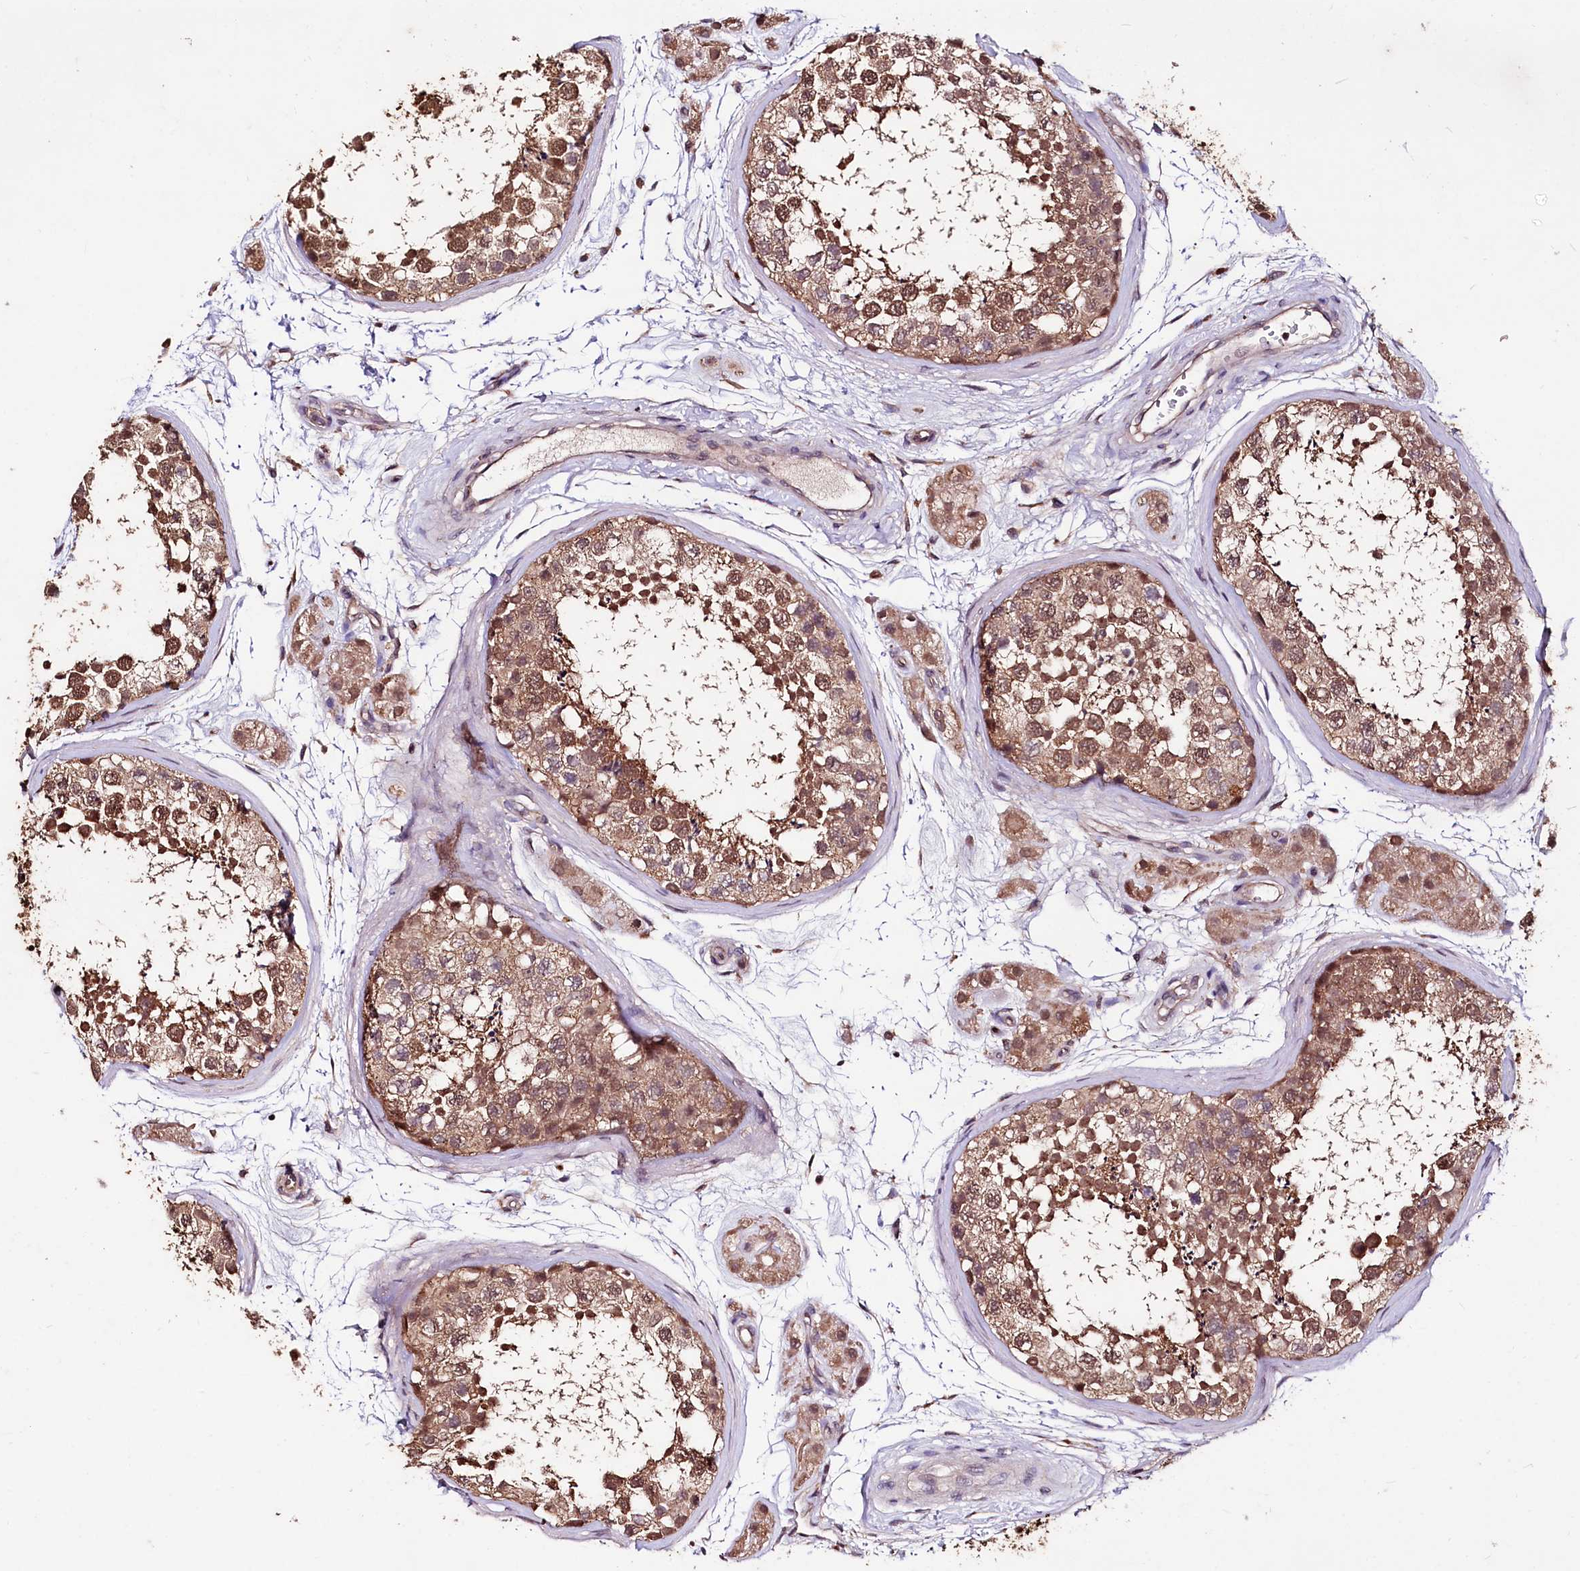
{"staining": {"intensity": "moderate", "quantity": ">75%", "location": "cytoplasmic/membranous,nuclear"}, "tissue": "testis", "cell_type": "Cells in seminiferous ducts", "image_type": "normal", "snomed": [{"axis": "morphology", "description": "Normal tissue, NOS"}, {"axis": "topography", "description": "Testis"}], "caption": "Cells in seminiferous ducts exhibit moderate cytoplasmic/membranous,nuclear expression in about >75% of cells in unremarkable testis.", "gene": "KLRB1", "patient": {"sex": "male", "age": 56}}